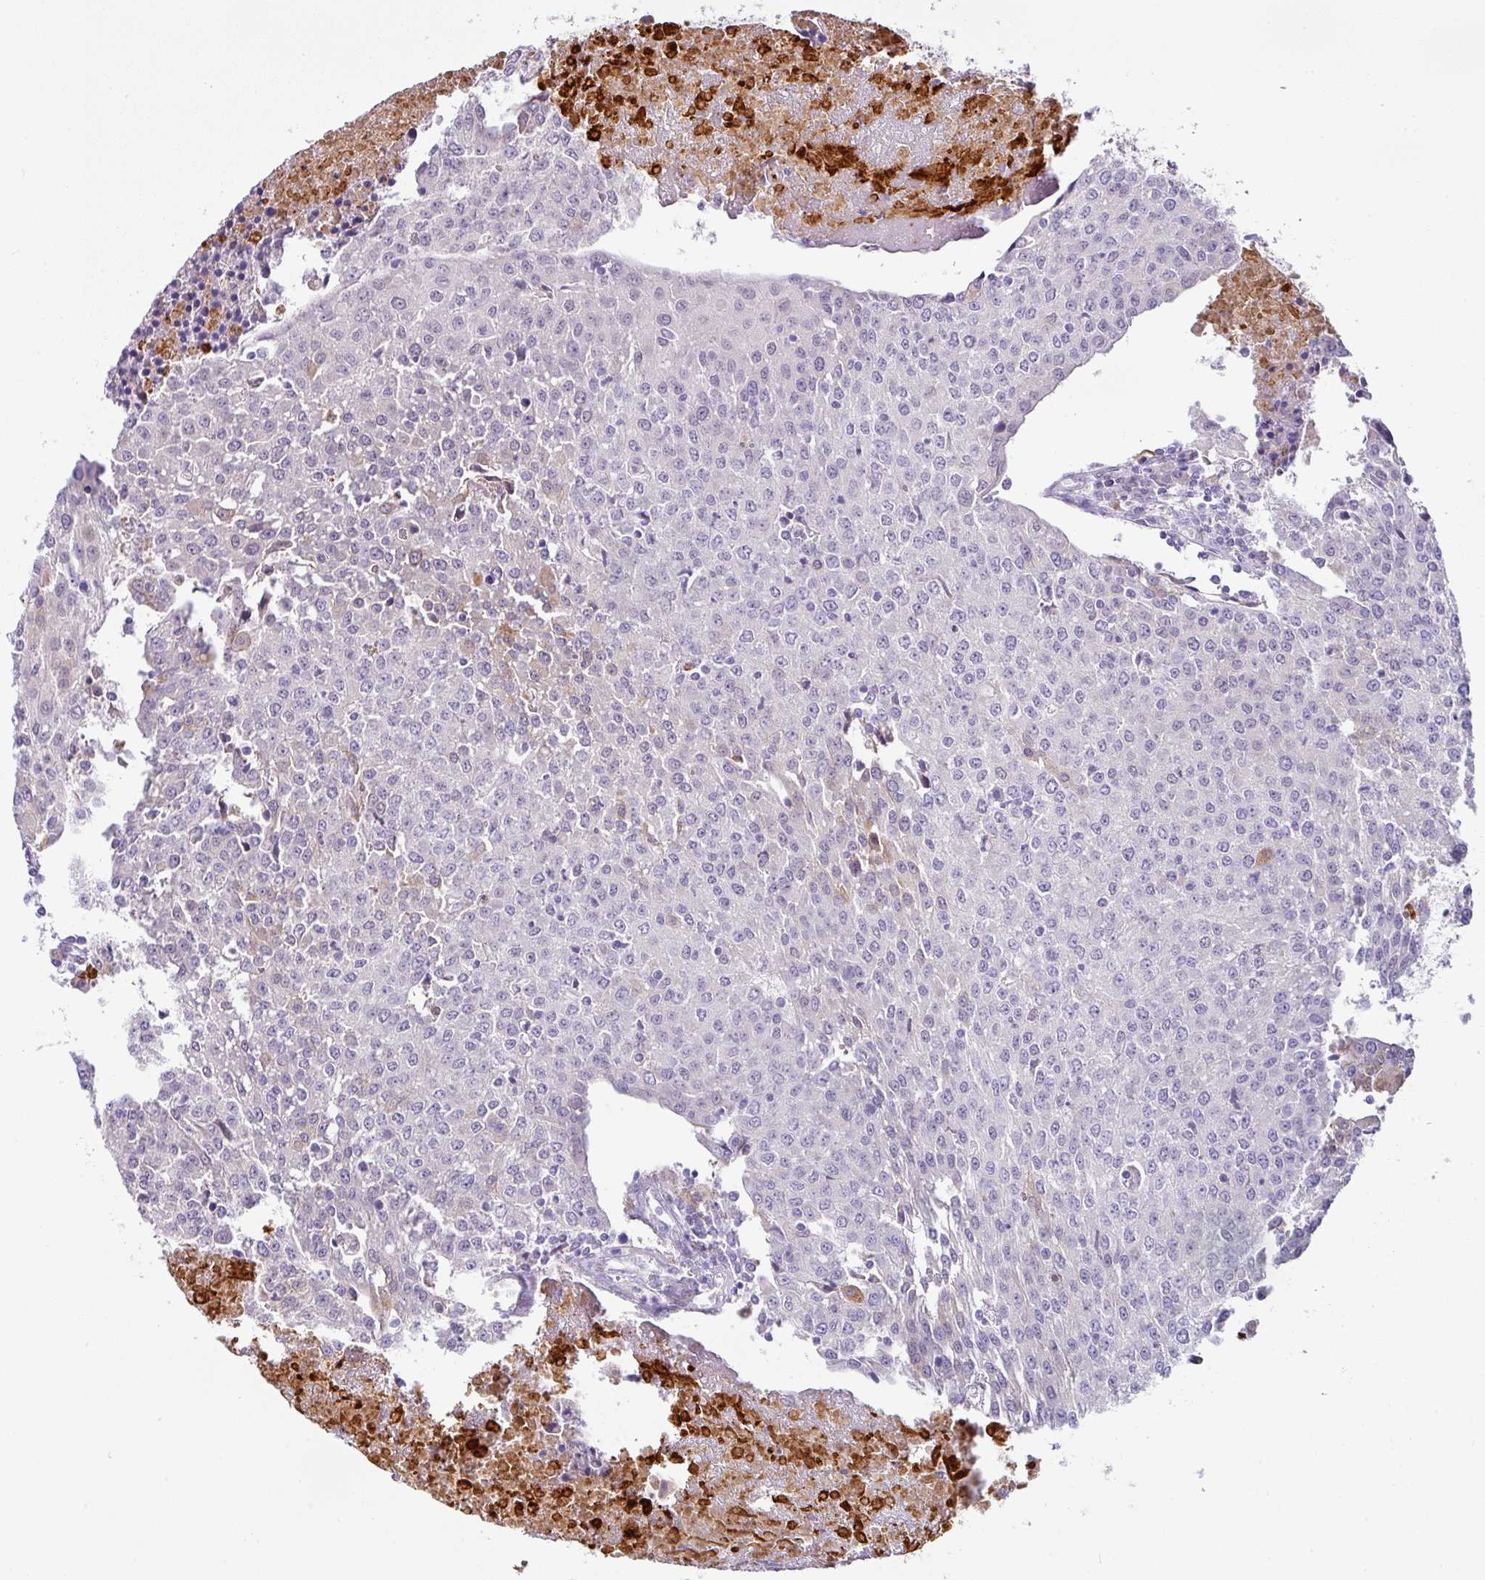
{"staining": {"intensity": "weak", "quantity": "<25%", "location": "cytoplasmic/membranous"}, "tissue": "urothelial cancer", "cell_type": "Tumor cells", "image_type": "cancer", "snomed": [{"axis": "morphology", "description": "Urothelial carcinoma, High grade"}, {"axis": "topography", "description": "Urinary bladder"}], "caption": "Human high-grade urothelial carcinoma stained for a protein using immunohistochemistry reveals no staining in tumor cells.", "gene": "FGF17", "patient": {"sex": "female", "age": 85}}